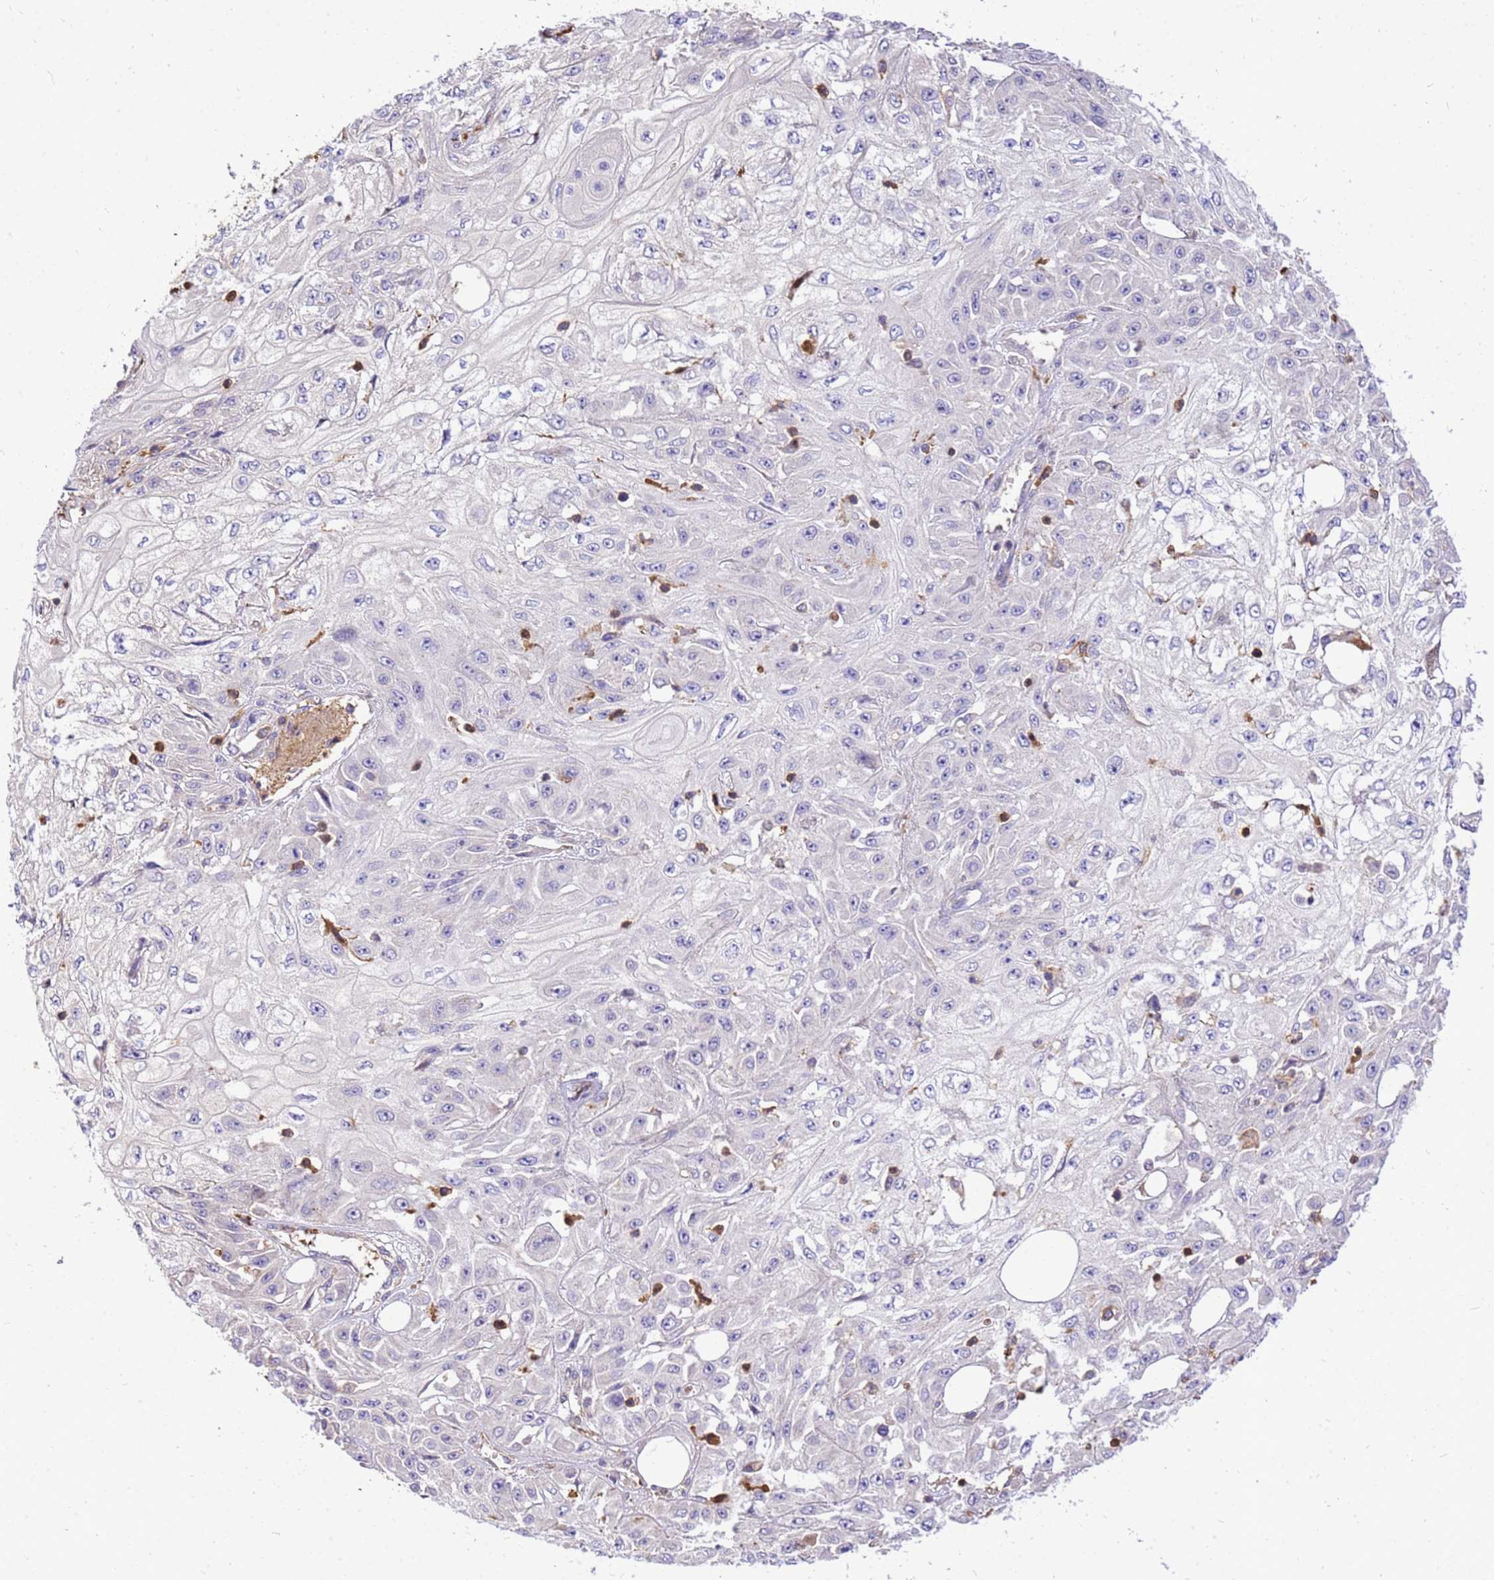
{"staining": {"intensity": "negative", "quantity": "none", "location": "none"}, "tissue": "skin cancer", "cell_type": "Tumor cells", "image_type": "cancer", "snomed": [{"axis": "morphology", "description": "Squamous cell carcinoma, NOS"}, {"axis": "morphology", "description": "Squamous cell carcinoma, metastatic, NOS"}, {"axis": "topography", "description": "Skin"}, {"axis": "topography", "description": "Lymph node"}], "caption": "A histopathology image of human skin cancer (squamous cell carcinoma) is negative for staining in tumor cells. The staining is performed using DAB brown chromogen with nuclei counter-stained in using hematoxylin.", "gene": "WDR64", "patient": {"sex": "male", "age": 75}}